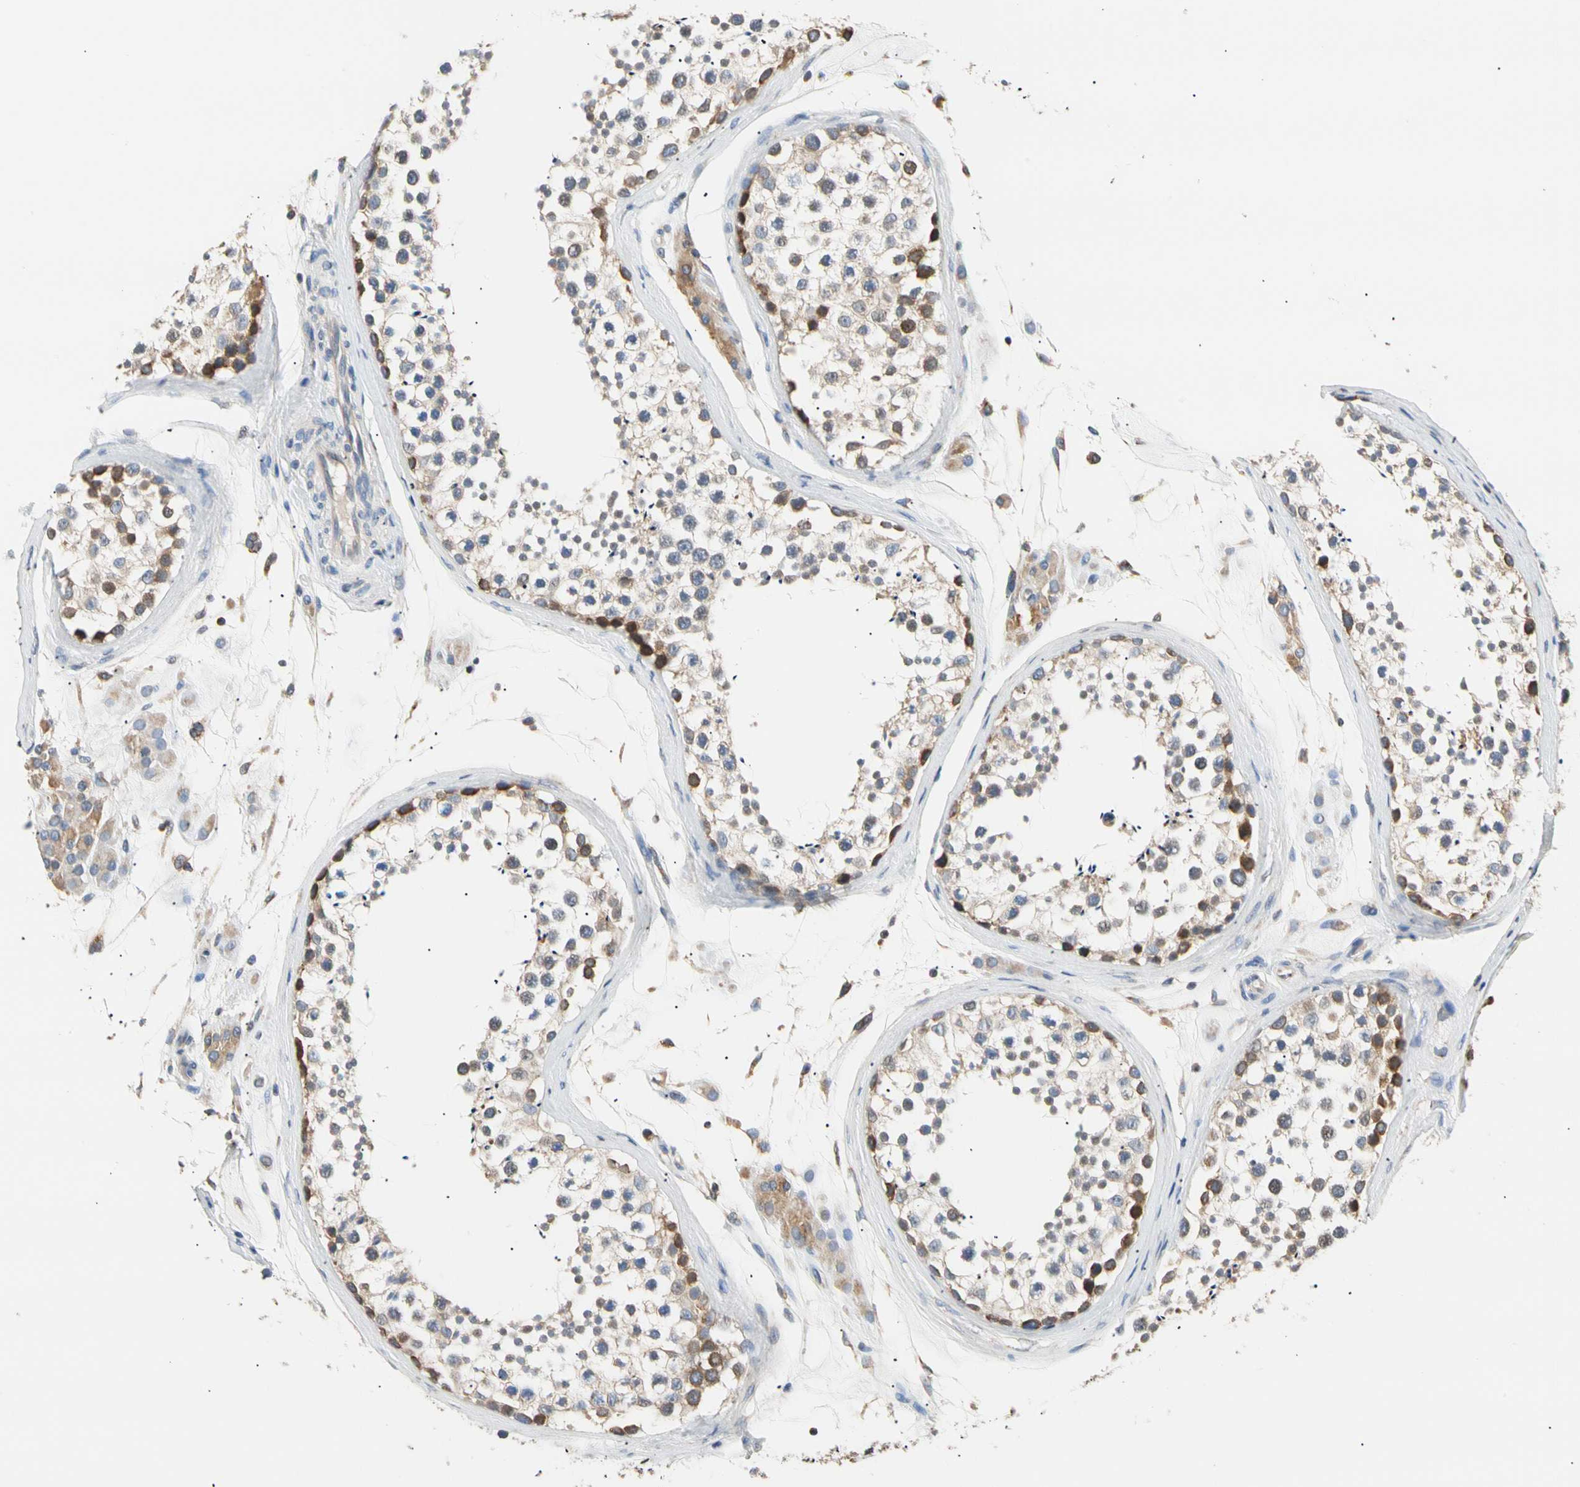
{"staining": {"intensity": "weak", "quantity": ">75%", "location": "cytoplasmic/membranous"}, "tissue": "testis", "cell_type": "Cells in seminiferous ducts", "image_type": "normal", "snomed": [{"axis": "morphology", "description": "Normal tissue, NOS"}, {"axis": "topography", "description": "Testis"}], "caption": "A high-resolution photomicrograph shows immunohistochemistry staining of benign testis, which demonstrates weak cytoplasmic/membranous expression in approximately >75% of cells in seminiferous ducts. Using DAB (3,3'-diaminobenzidine) (brown) and hematoxylin (blue) stains, captured at high magnification using brightfield microscopy.", "gene": "PLGRKT", "patient": {"sex": "male", "age": 46}}